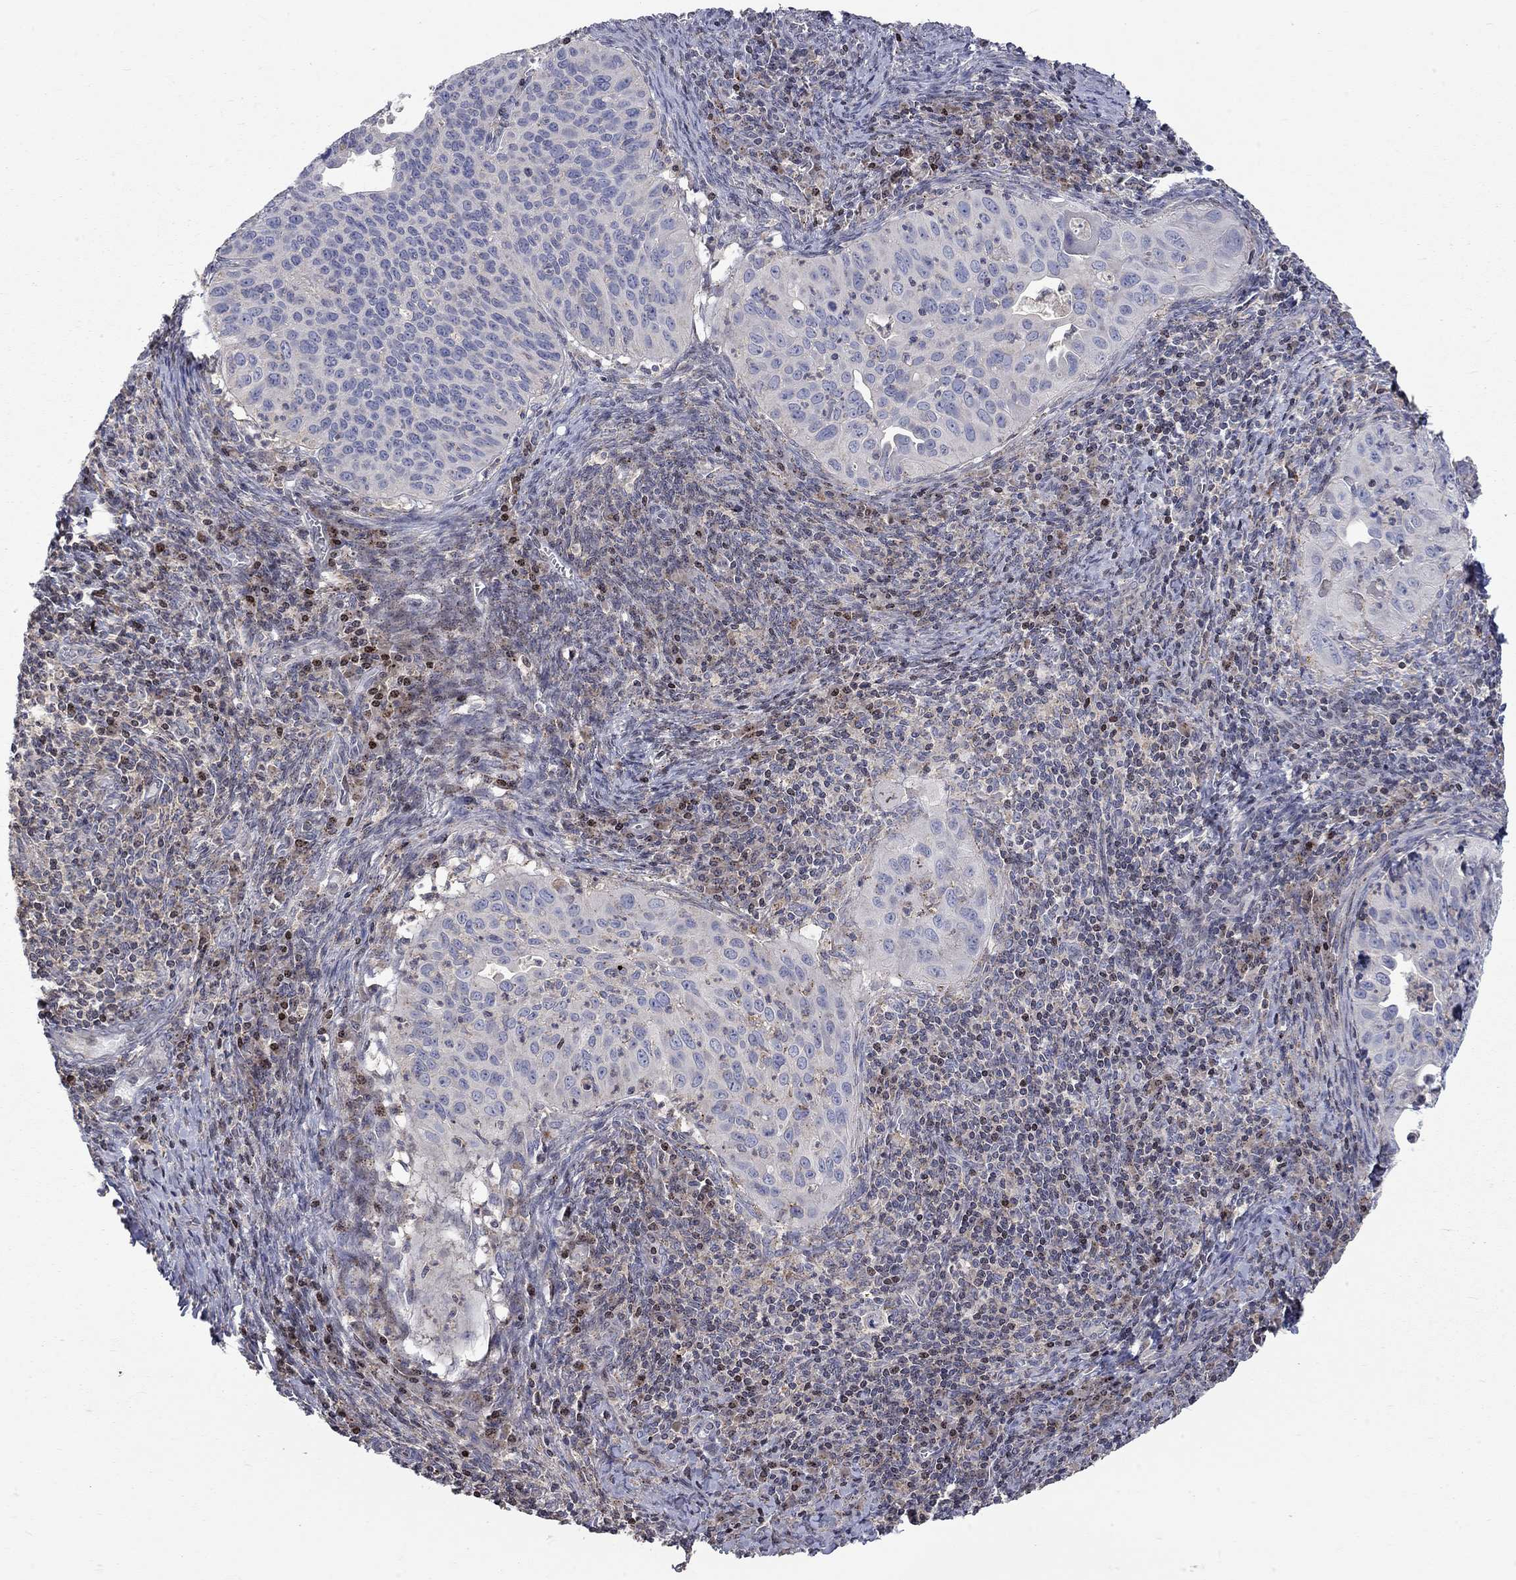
{"staining": {"intensity": "strong", "quantity": "<25%", "location": "cytoplasmic/membranous"}, "tissue": "cervical cancer", "cell_type": "Tumor cells", "image_type": "cancer", "snomed": [{"axis": "morphology", "description": "Squamous cell carcinoma, NOS"}, {"axis": "topography", "description": "Cervix"}], "caption": "Protein staining of cervical cancer tissue displays strong cytoplasmic/membranous expression in approximately <25% of tumor cells. The protein is stained brown, and the nuclei are stained in blue (DAB IHC with brightfield microscopy, high magnification).", "gene": "ERN2", "patient": {"sex": "female", "age": 26}}